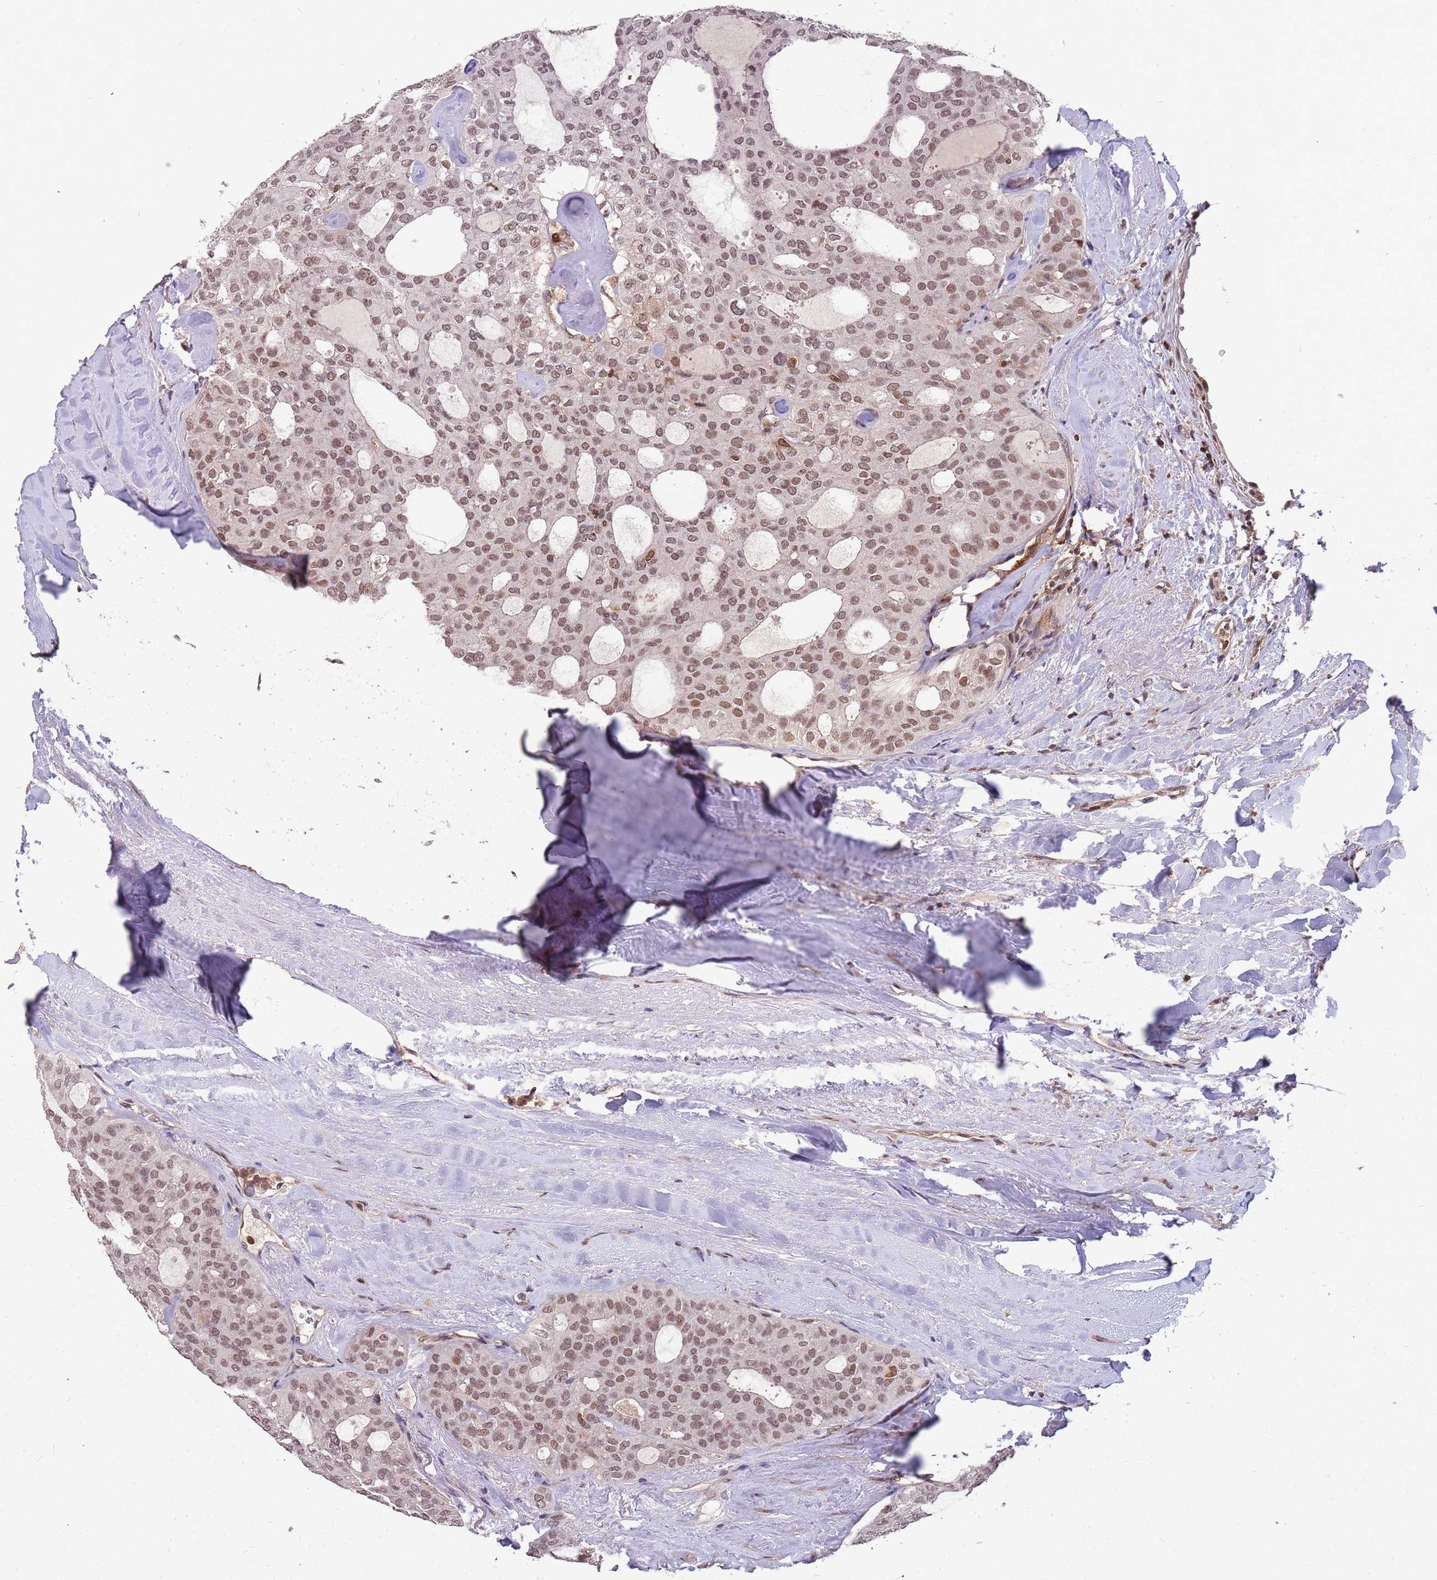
{"staining": {"intensity": "moderate", "quantity": ">75%", "location": "nuclear"}, "tissue": "thyroid cancer", "cell_type": "Tumor cells", "image_type": "cancer", "snomed": [{"axis": "morphology", "description": "Follicular adenoma carcinoma, NOS"}, {"axis": "topography", "description": "Thyroid gland"}], "caption": "Protein staining demonstrates moderate nuclear expression in approximately >75% of tumor cells in thyroid cancer. Using DAB (3,3'-diaminobenzidine) (brown) and hematoxylin (blue) stains, captured at high magnification using brightfield microscopy.", "gene": "GBP2", "patient": {"sex": "male", "age": 75}}